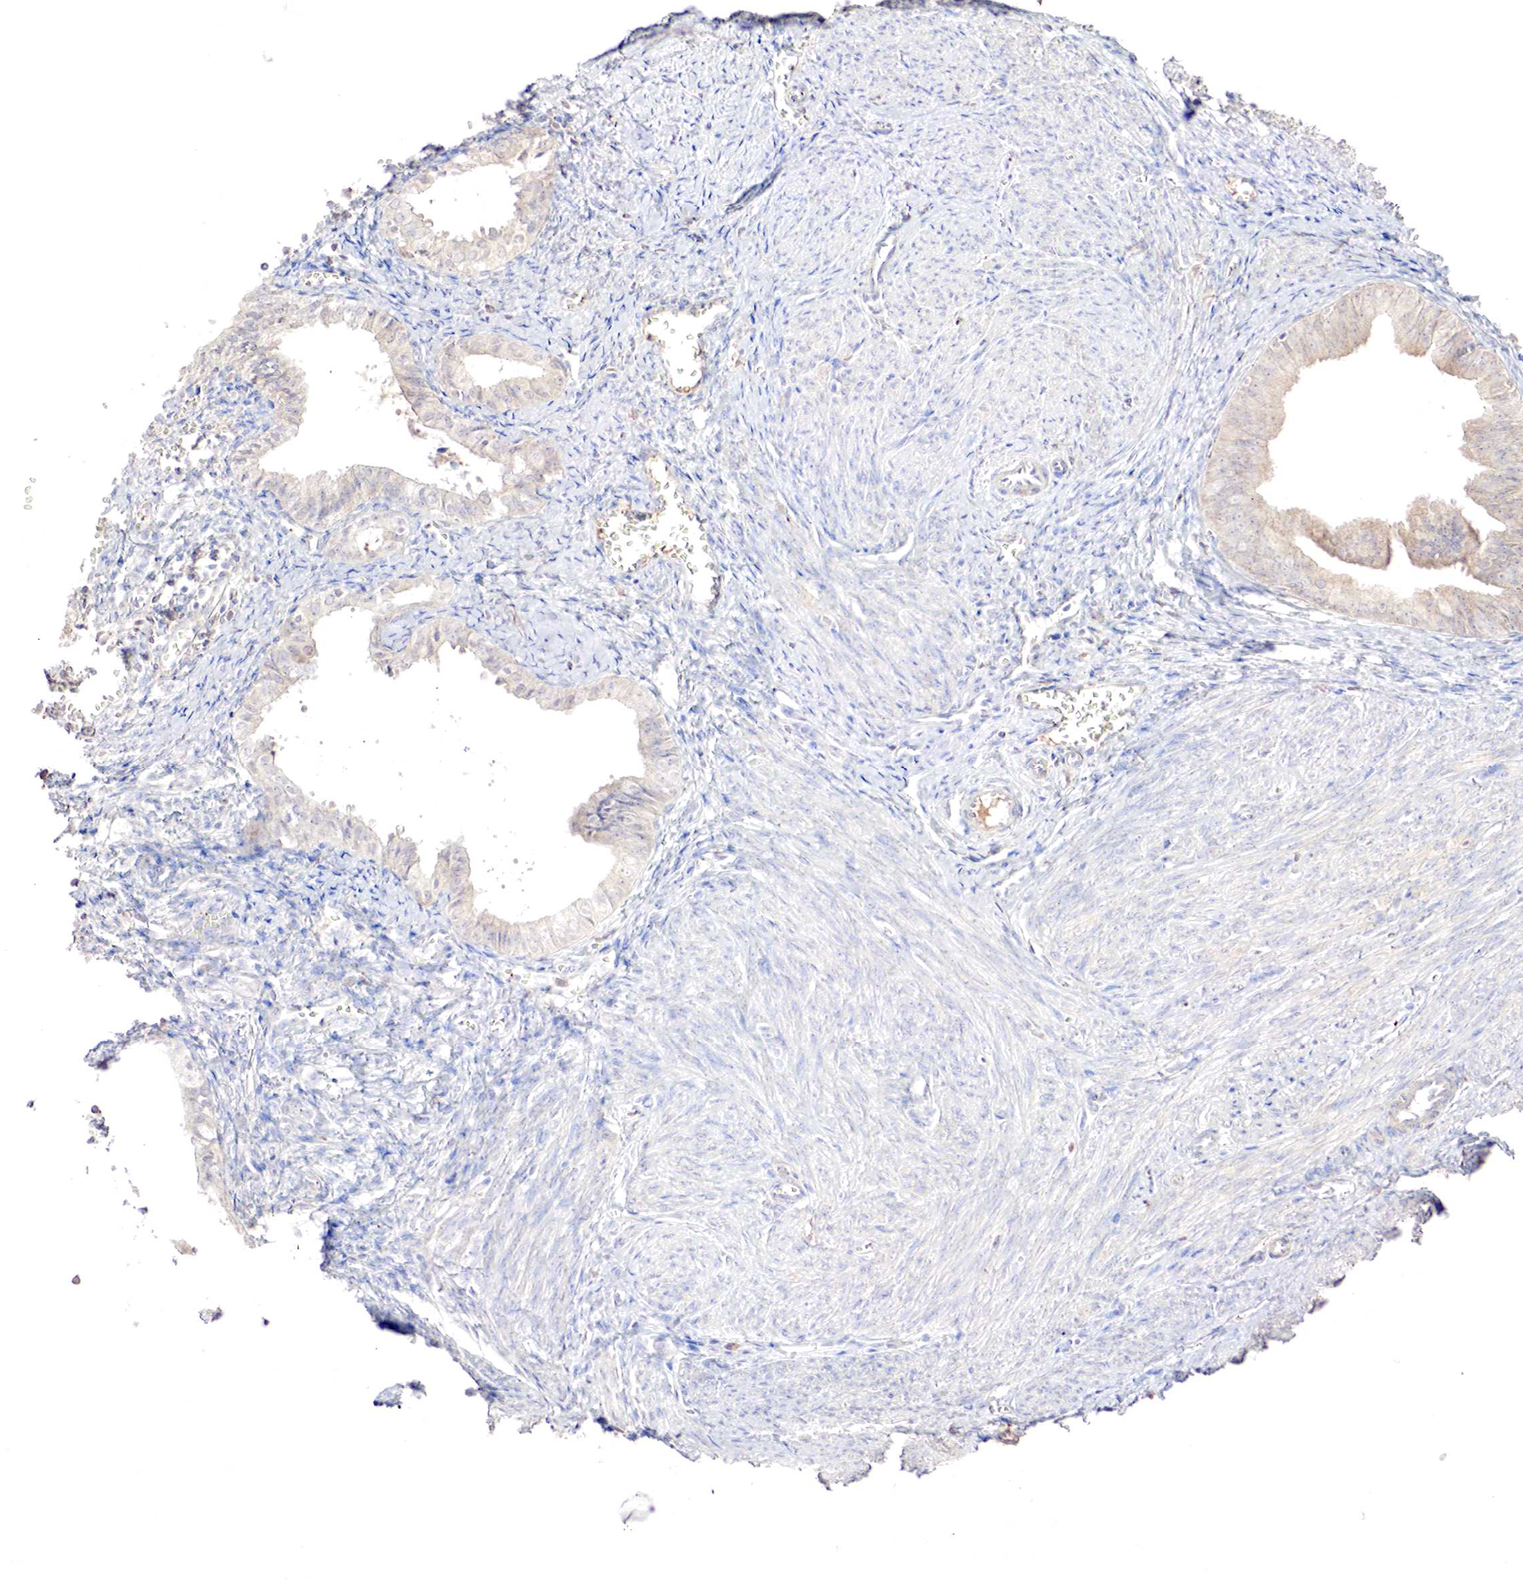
{"staining": {"intensity": "weak", "quantity": "25%-75%", "location": "cytoplasmic/membranous"}, "tissue": "endometrial cancer", "cell_type": "Tumor cells", "image_type": "cancer", "snomed": [{"axis": "morphology", "description": "Adenocarcinoma, NOS"}, {"axis": "topography", "description": "Endometrium"}], "caption": "Immunohistochemical staining of endometrial adenocarcinoma reveals low levels of weak cytoplasmic/membranous staining in about 25%-75% of tumor cells.", "gene": "GATA1", "patient": {"sex": "female", "age": 75}}